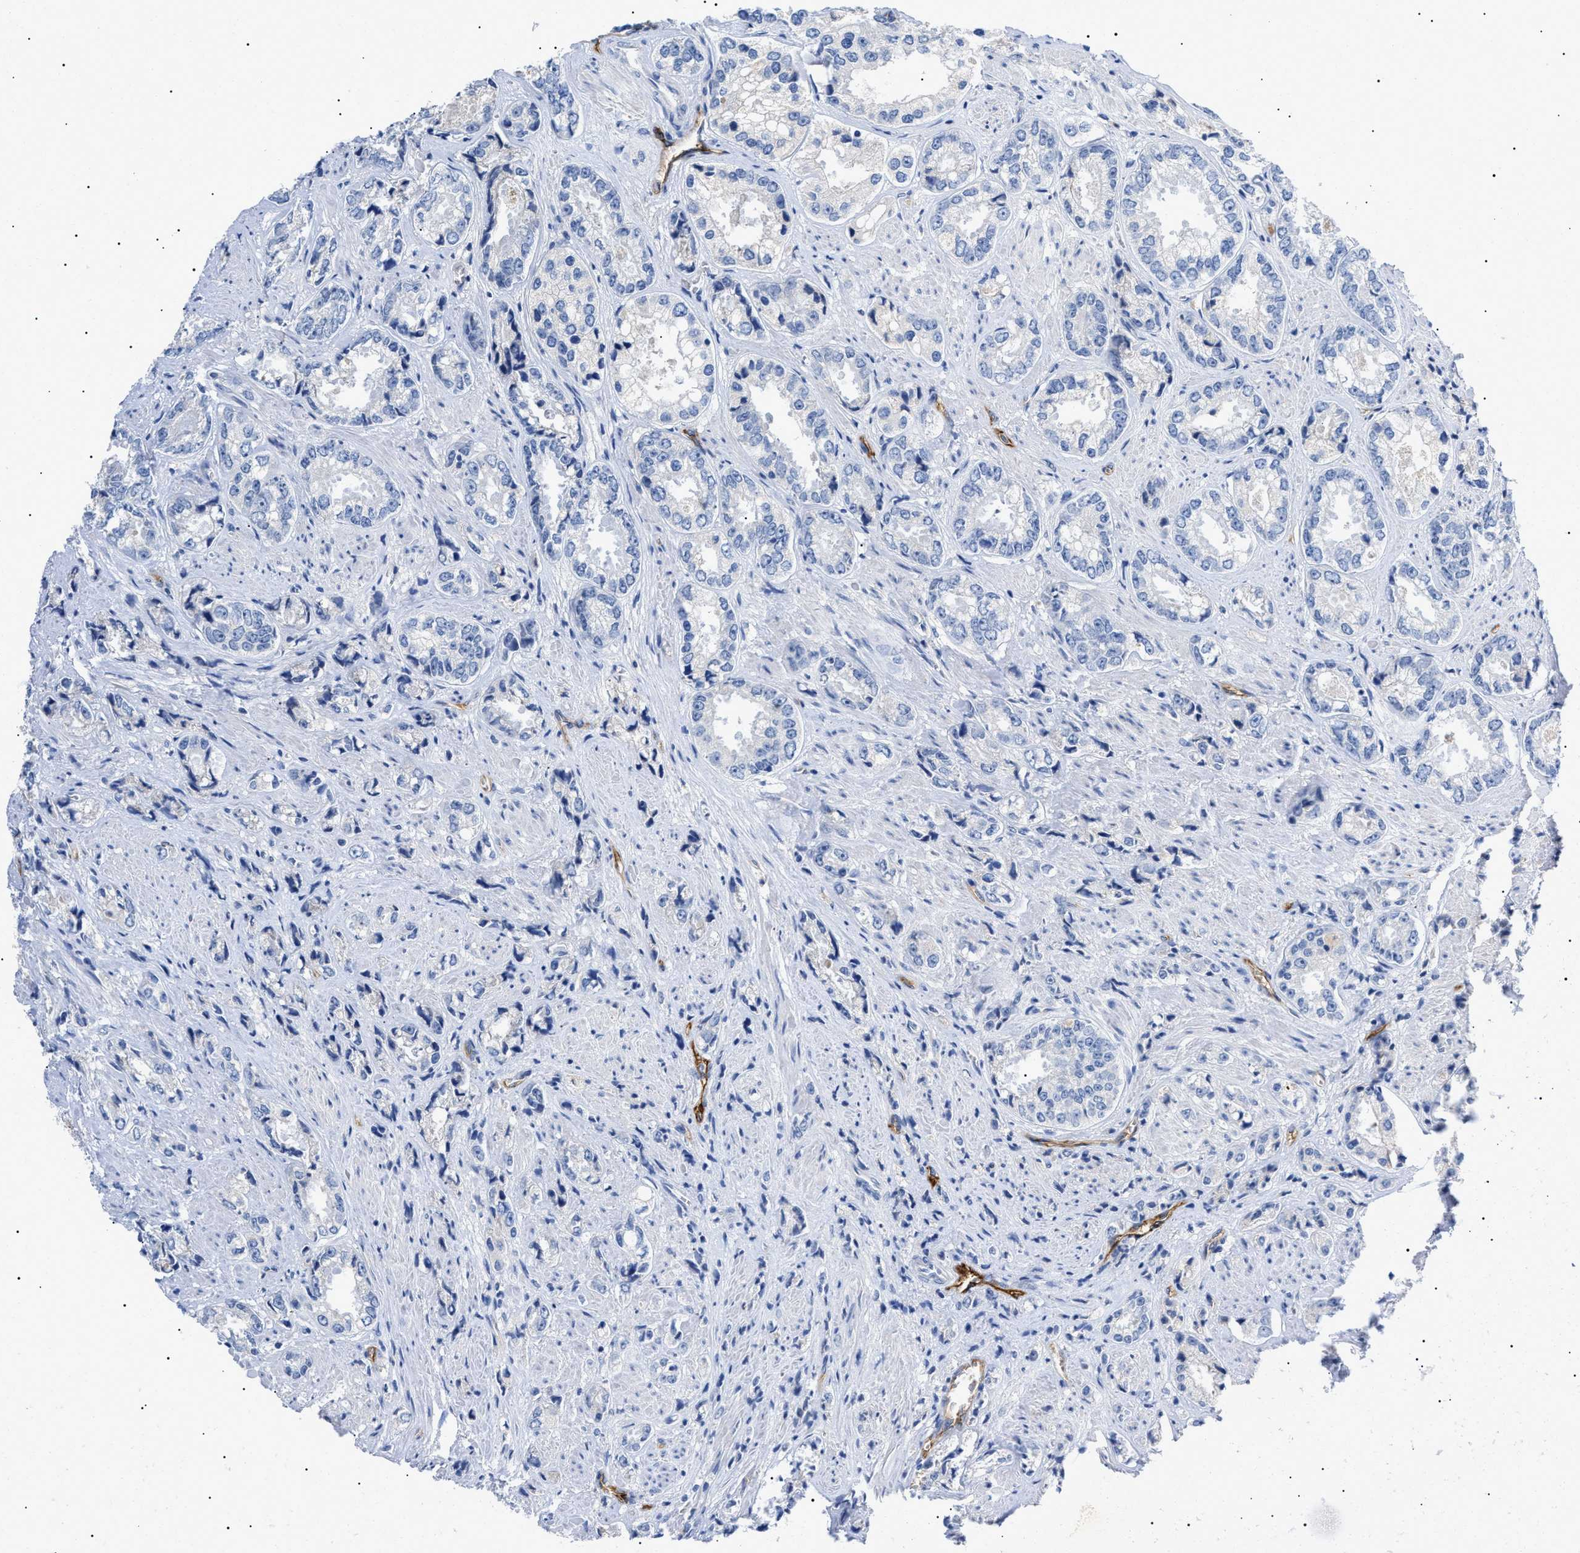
{"staining": {"intensity": "negative", "quantity": "none", "location": "none"}, "tissue": "prostate cancer", "cell_type": "Tumor cells", "image_type": "cancer", "snomed": [{"axis": "morphology", "description": "Adenocarcinoma, High grade"}, {"axis": "topography", "description": "Prostate"}], "caption": "High-grade adenocarcinoma (prostate) was stained to show a protein in brown. There is no significant expression in tumor cells. The staining was performed using DAB to visualize the protein expression in brown, while the nuclei were stained in blue with hematoxylin (Magnification: 20x).", "gene": "ACKR1", "patient": {"sex": "male", "age": 61}}